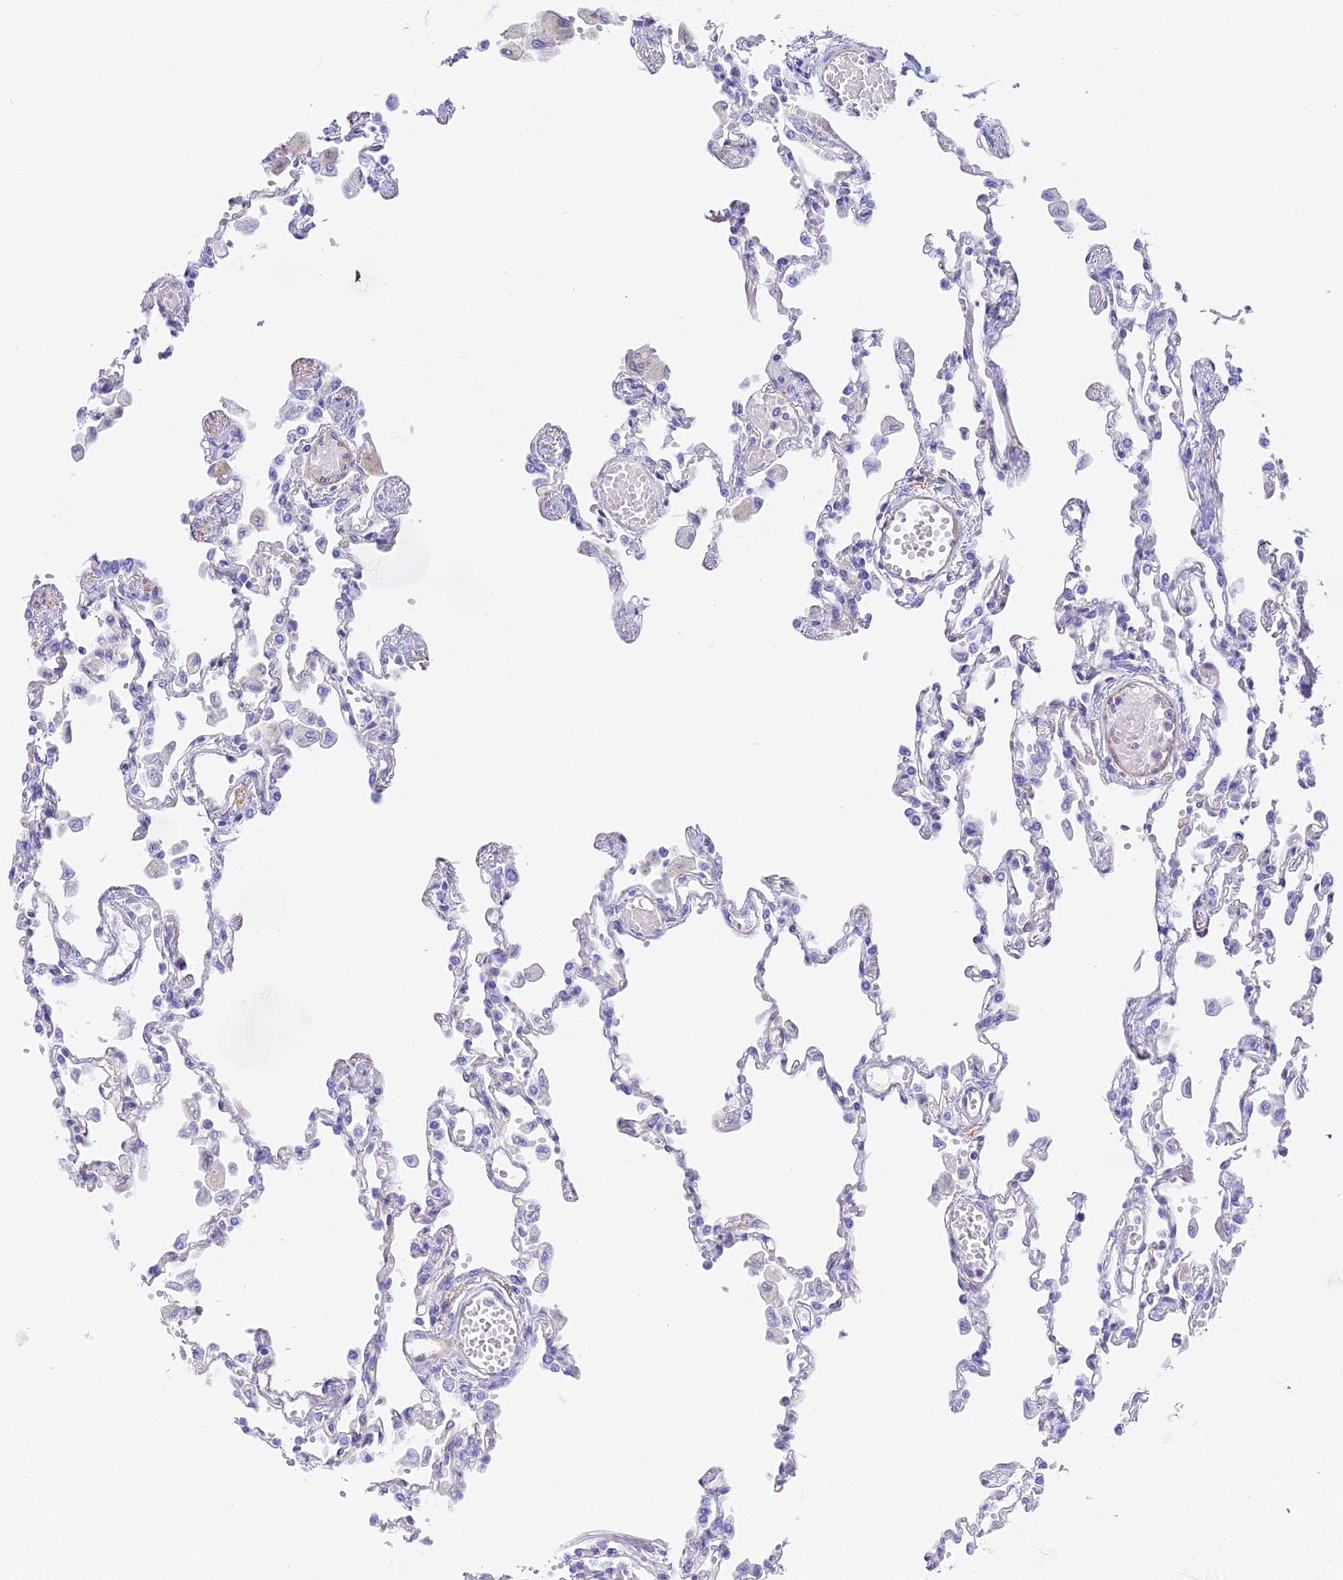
{"staining": {"intensity": "negative", "quantity": "none", "location": "none"}, "tissue": "lung", "cell_type": "Alveolar cells", "image_type": "normal", "snomed": [{"axis": "morphology", "description": "Normal tissue, NOS"}, {"axis": "topography", "description": "Bronchus"}, {"axis": "topography", "description": "Lung"}], "caption": "Benign lung was stained to show a protein in brown. There is no significant positivity in alveolar cells. (DAB immunohistochemistry with hematoxylin counter stain).", "gene": "HOMER3", "patient": {"sex": "female", "age": 49}}